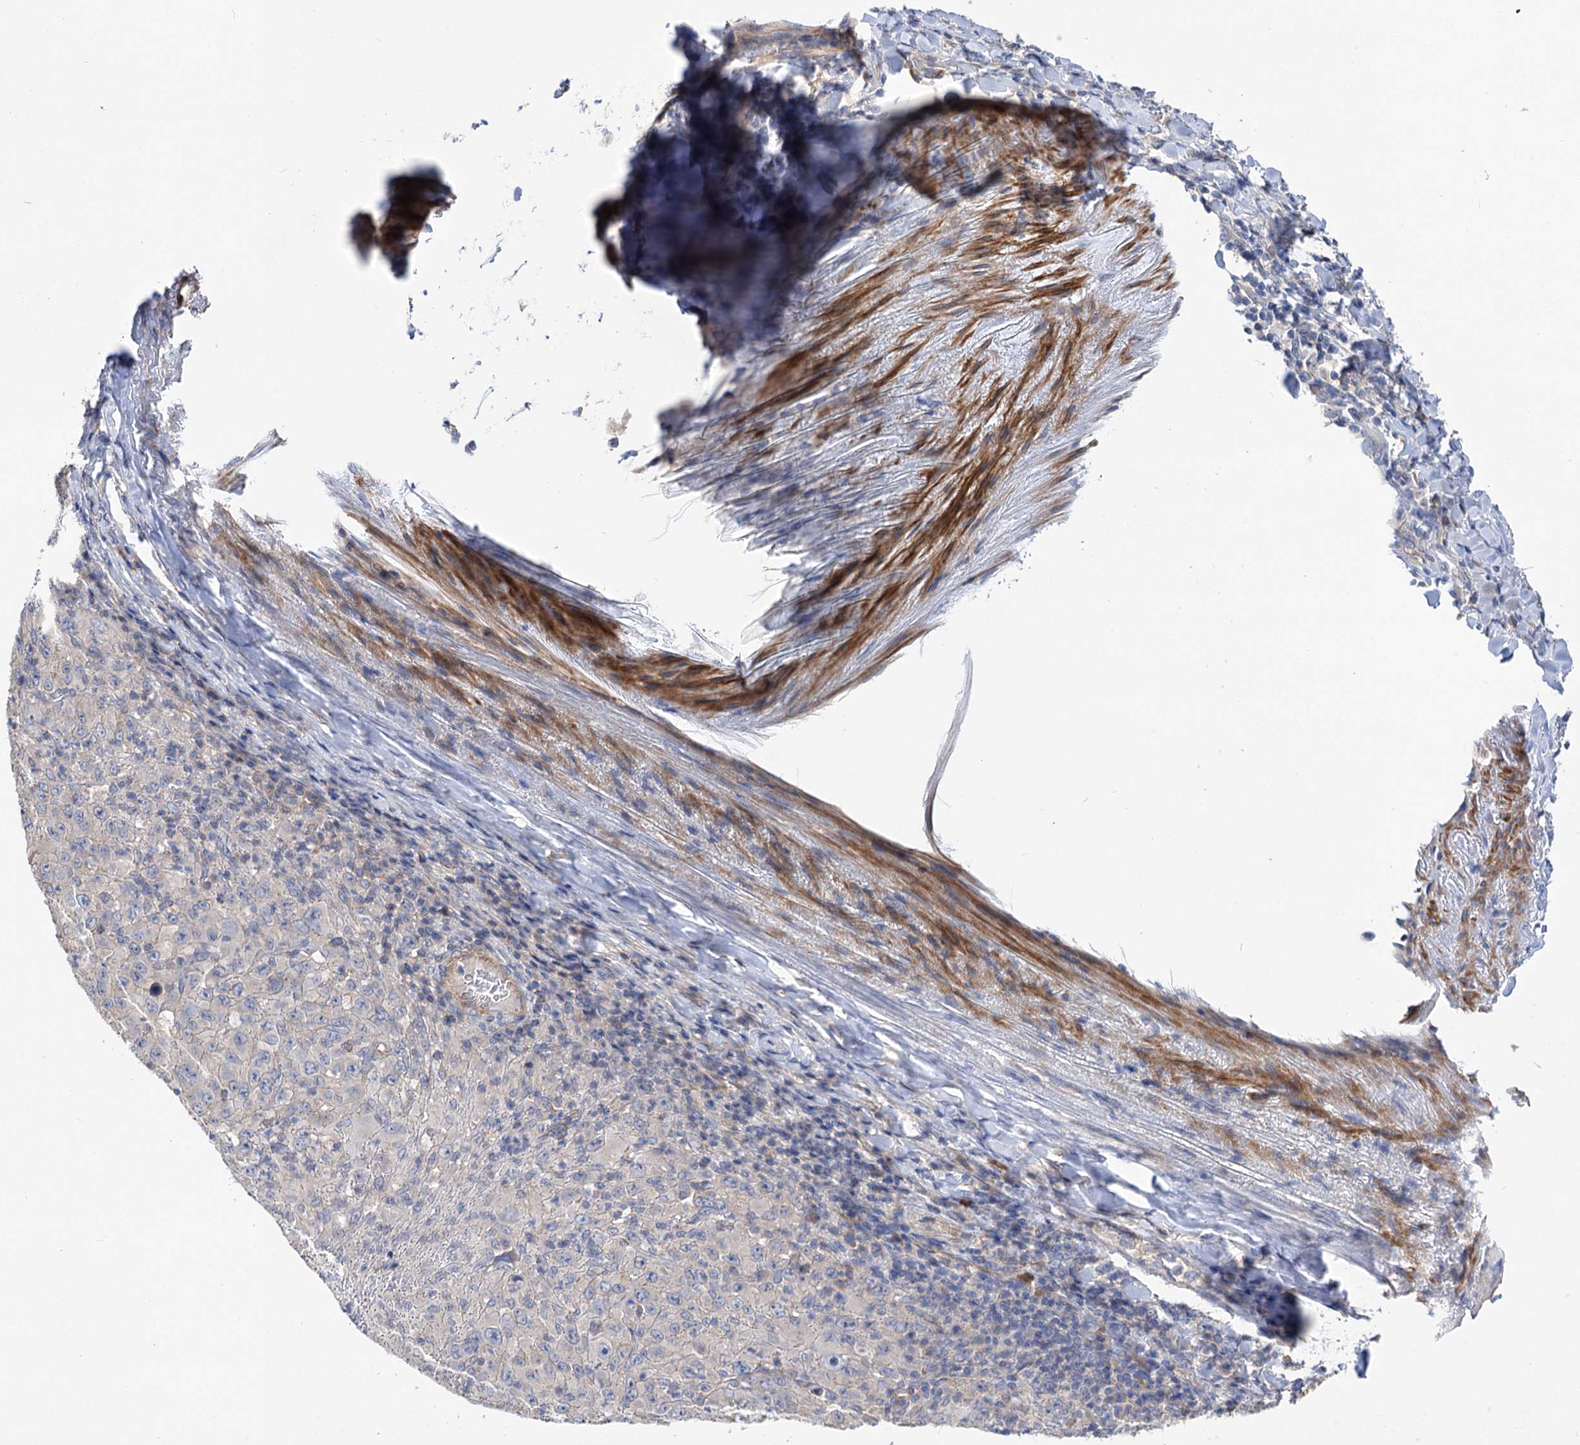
{"staining": {"intensity": "negative", "quantity": "none", "location": "none"}, "tissue": "melanoma", "cell_type": "Tumor cells", "image_type": "cancer", "snomed": [{"axis": "morphology", "description": "Malignant melanoma, Metastatic site"}, {"axis": "topography", "description": "Skin"}], "caption": "Melanoma was stained to show a protein in brown. There is no significant expression in tumor cells.", "gene": "NUDCD2", "patient": {"sex": "female", "age": 56}}